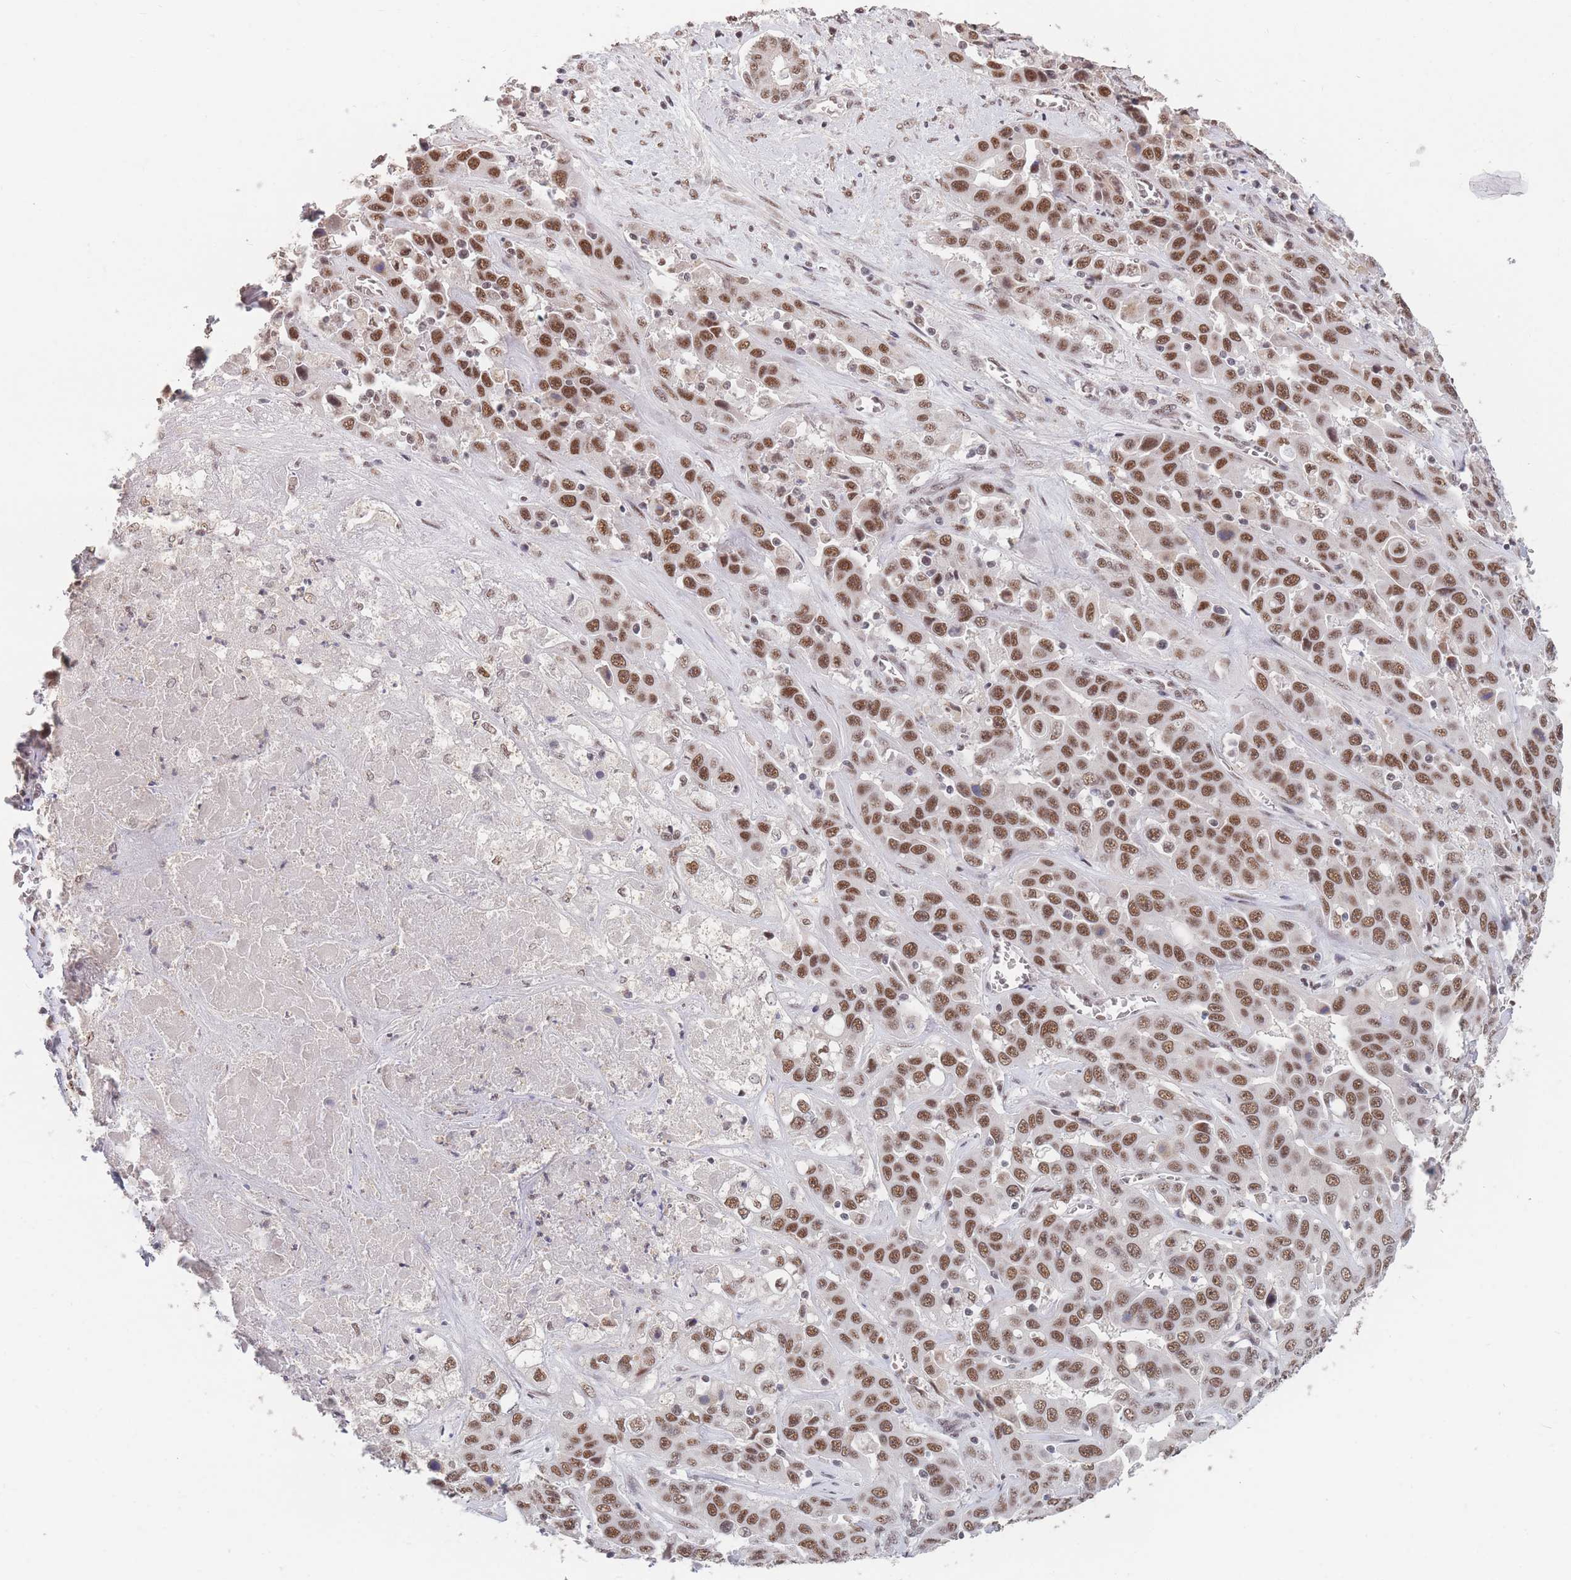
{"staining": {"intensity": "moderate", "quantity": ">75%", "location": "nuclear"}, "tissue": "liver cancer", "cell_type": "Tumor cells", "image_type": "cancer", "snomed": [{"axis": "morphology", "description": "Cholangiocarcinoma"}, {"axis": "topography", "description": "Liver"}], "caption": "A brown stain labels moderate nuclear expression of a protein in liver cholangiocarcinoma tumor cells.", "gene": "SNRPA1", "patient": {"sex": "female", "age": 52}}